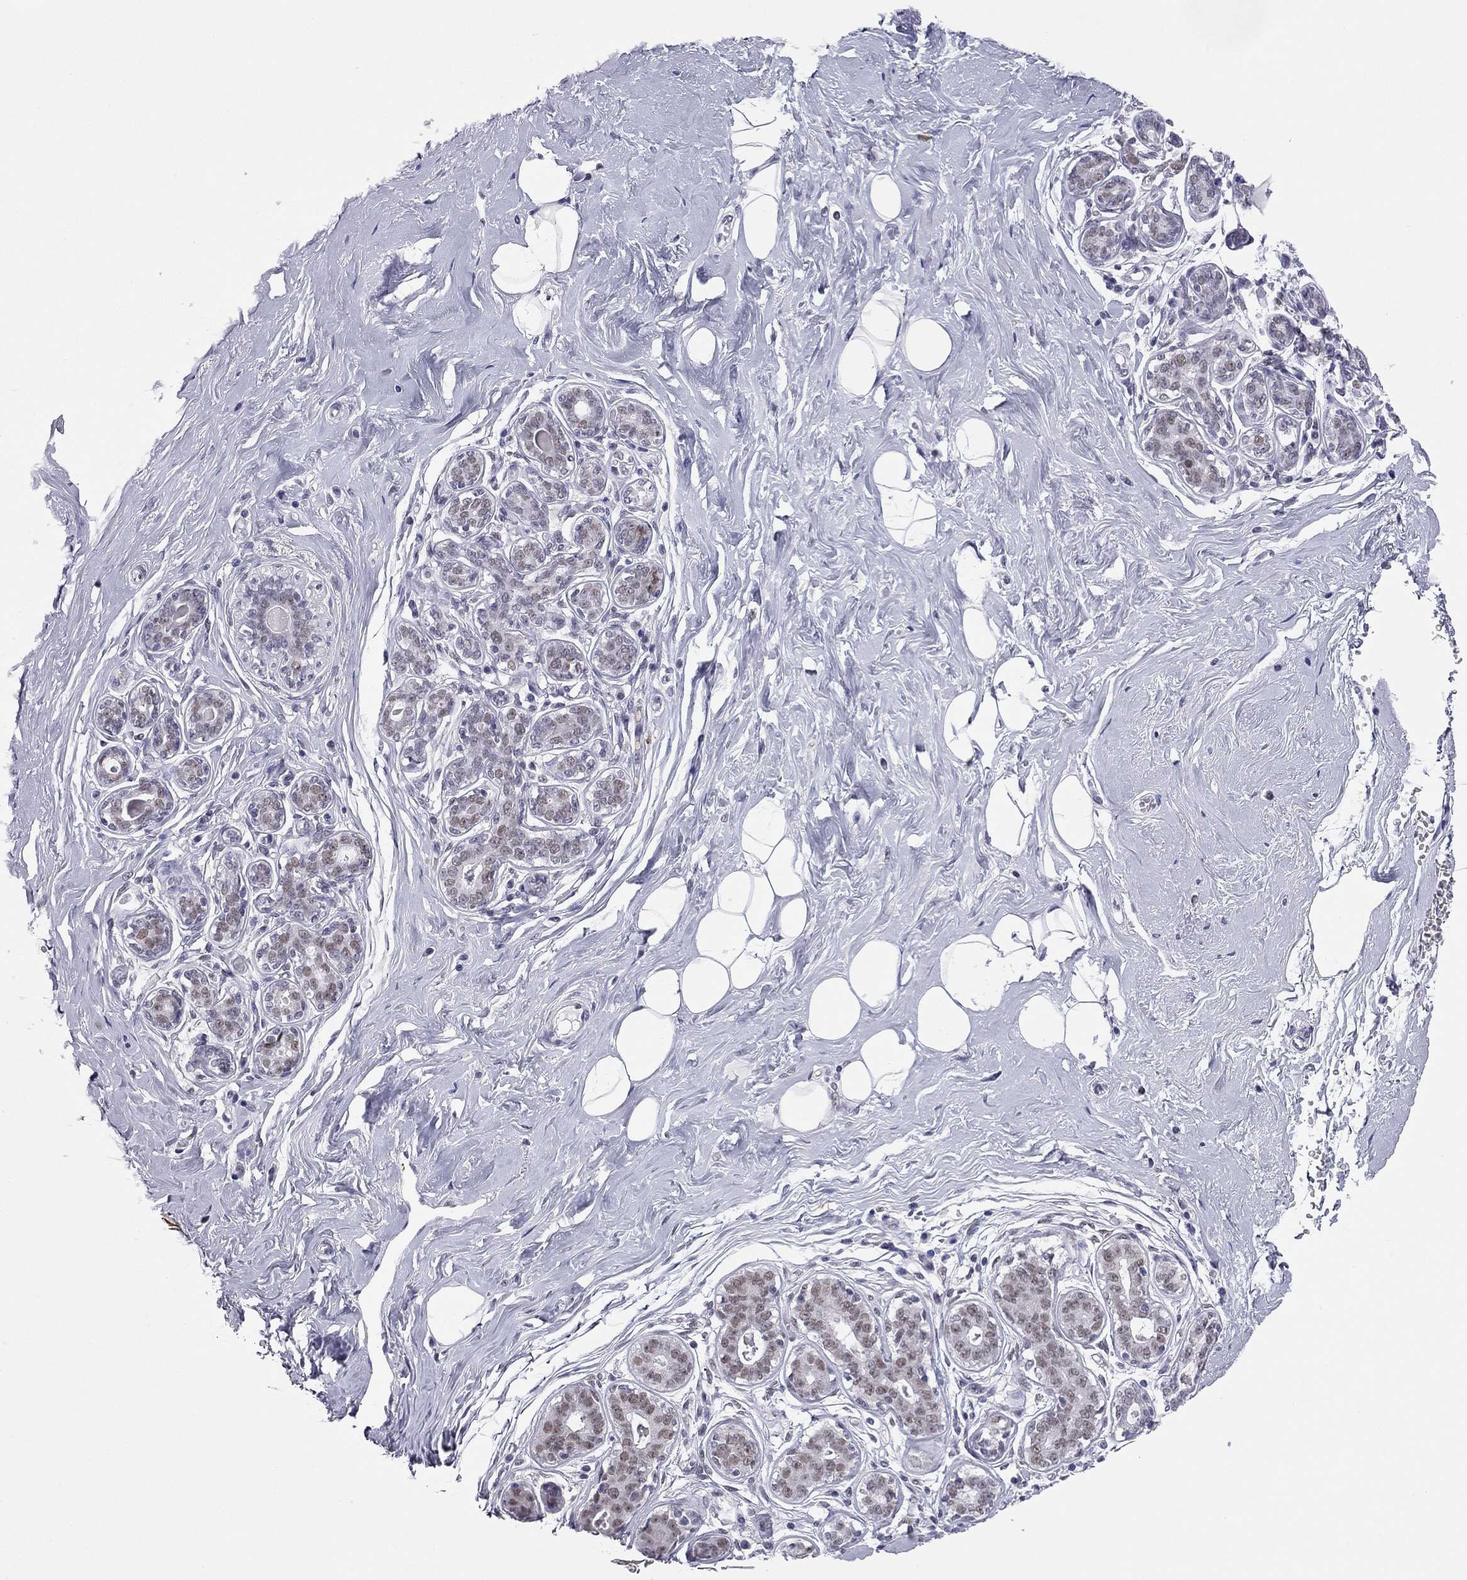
{"staining": {"intensity": "negative", "quantity": "none", "location": "none"}, "tissue": "breast", "cell_type": "Adipocytes", "image_type": "normal", "snomed": [{"axis": "morphology", "description": "Normal tissue, NOS"}, {"axis": "topography", "description": "Skin"}, {"axis": "topography", "description": "Breast"}], "caption": "Human breast stained for a protein using immunohistochemistry displays no expression in adipocytes.", "gene": "DOT1L", "patient": {"sex": "female", "age": 43}}